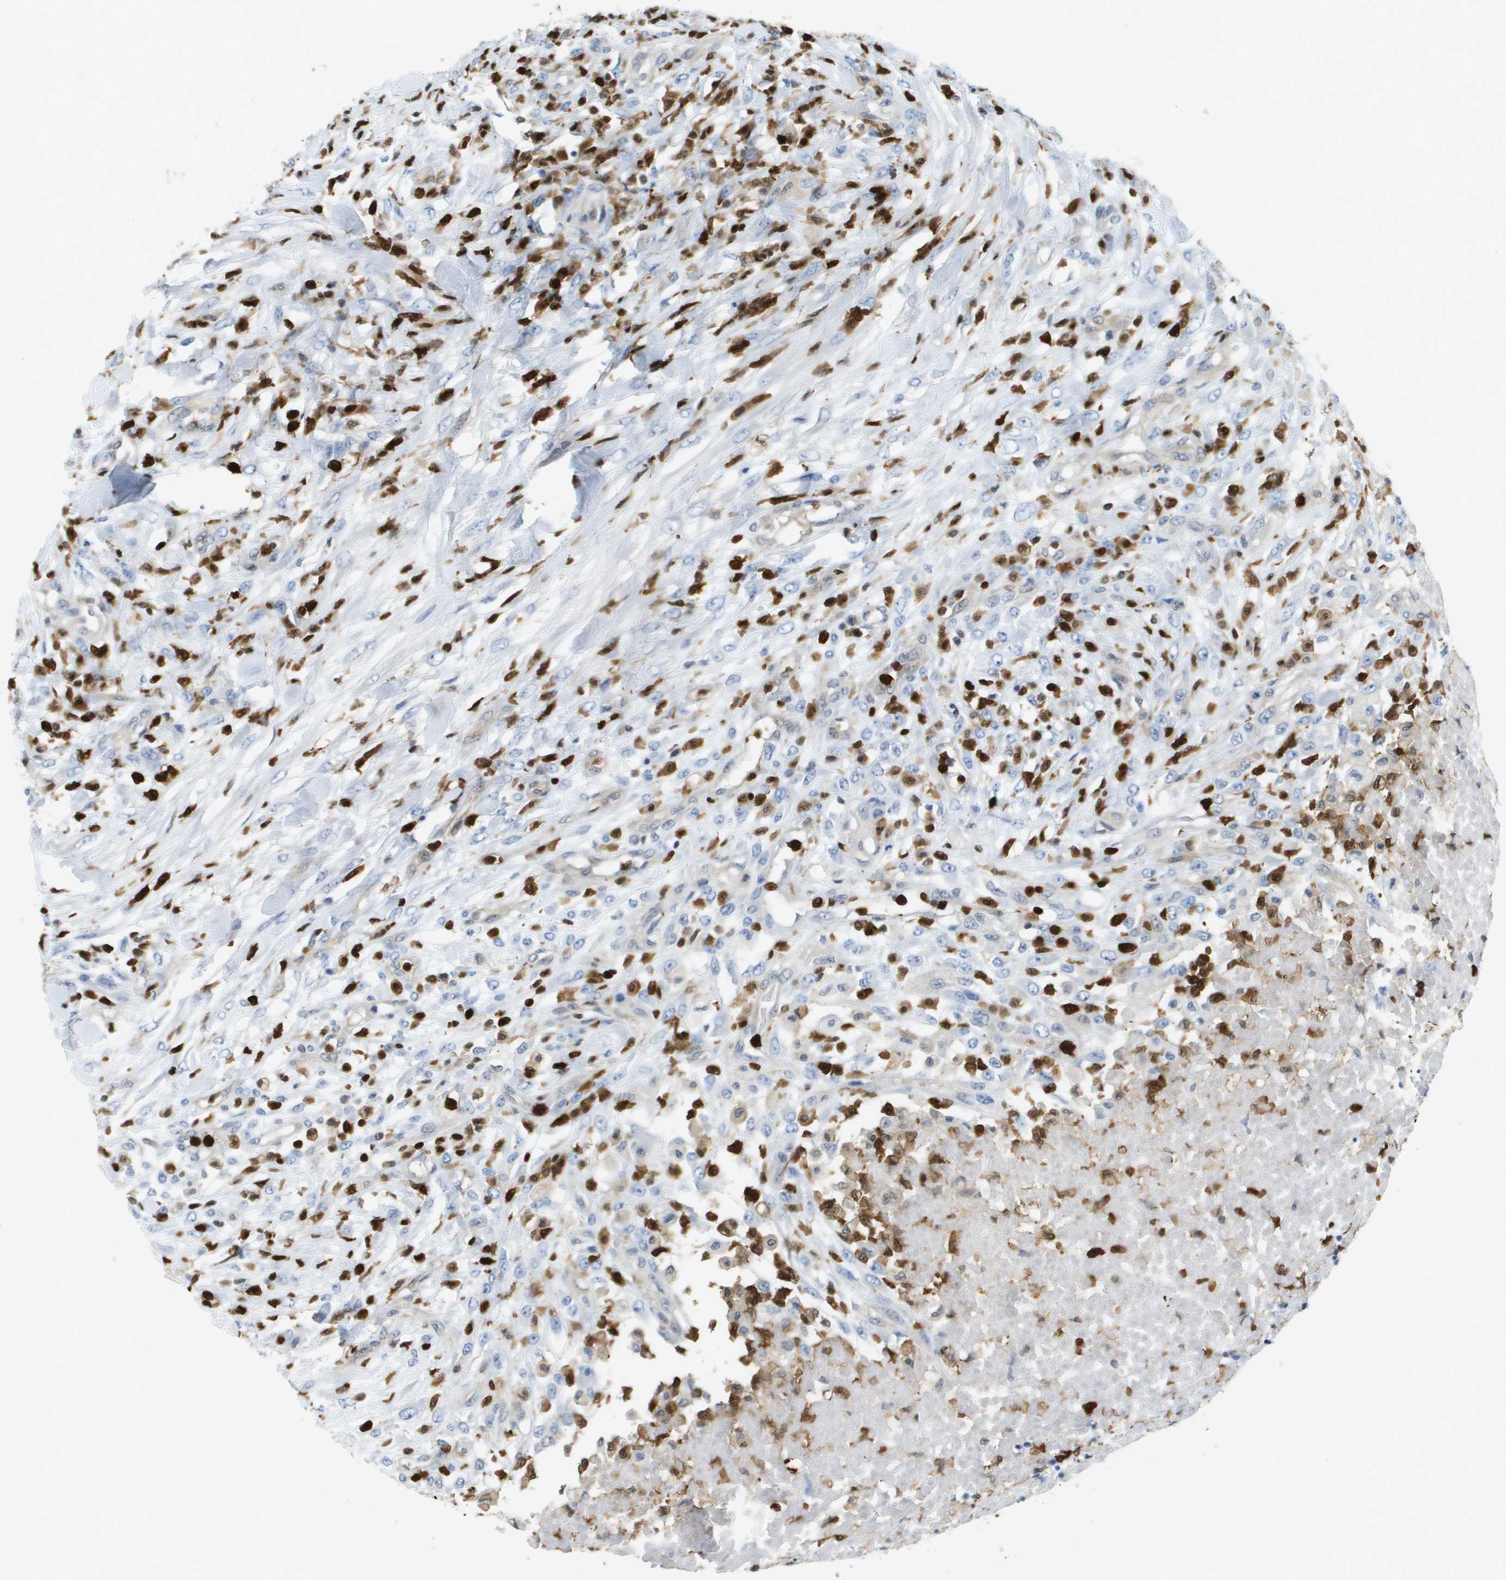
{"staining": {"intensity": "negative", "quantity": "none", "location": "none"}, "tissue": "testis cancer", "cell_type": "Tumor cells", "image_type": "cancer", "snomed": [{"axis": "morphology", "description": "Seminoma, NOS"}, {"axis": "topography", "description": "Testis"}], "caption": "Seminoma (testis) stained for a protein using IHC exhibits no positivity tumor cells.", "gene": "DOCK5", "patient": {"sex": "male", "age": 59}}